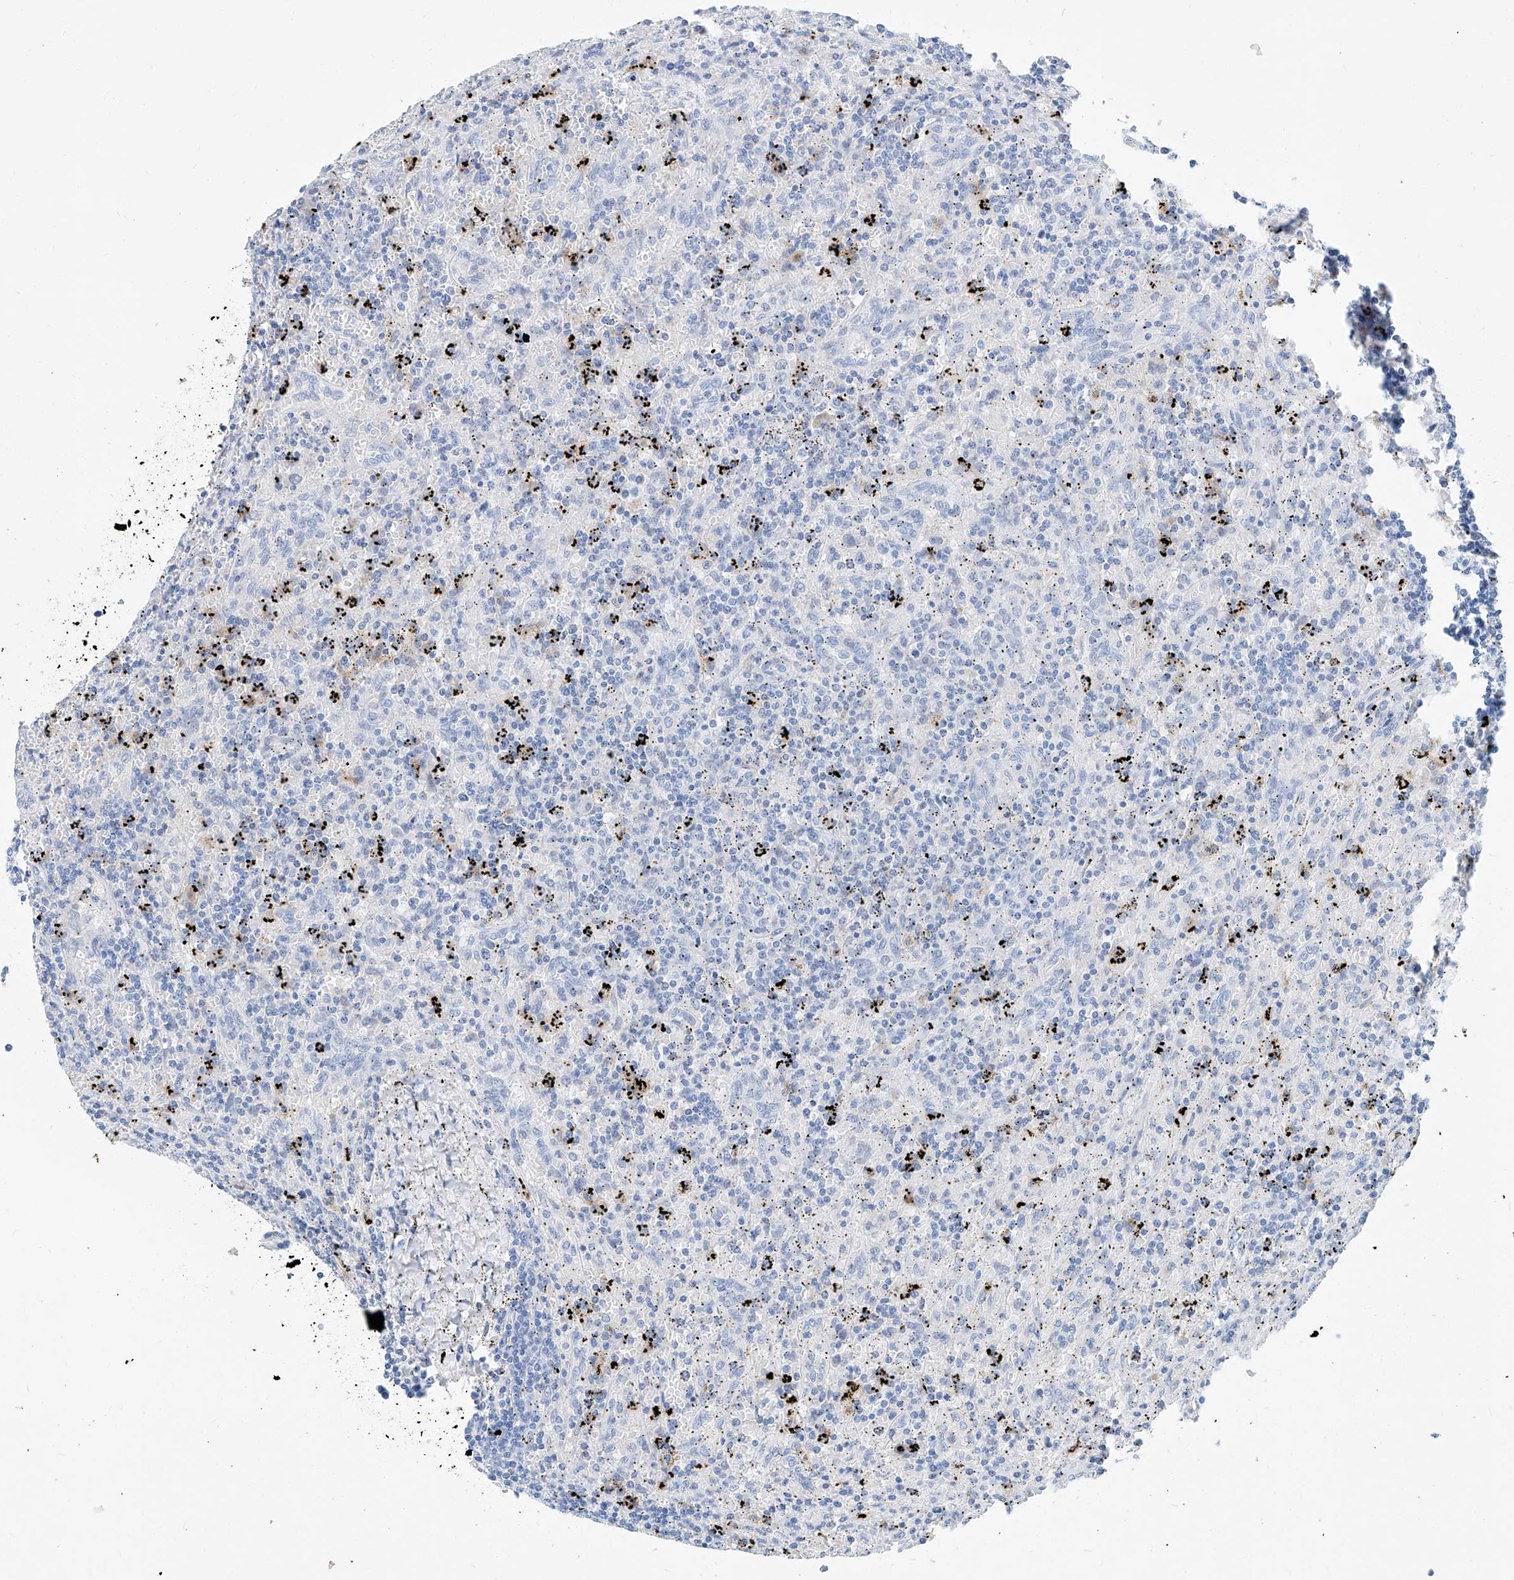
{"staining": {"intensity": "negative", "quantity": "none", "location": "none"}, "tissue": "lymphoma", "cell_type": "Tumor cells", "image_type": "cancer", "snomed": [{"axis": "morphology", "description": "Malignant lymphoma, non-Hodgkin's type, Low grade"}, {"axis": "topography", "description": "Spleen"}], "caption": "Immunohistochemistry image of neoplastic tissue: low-grade malignant lymphoma, non-Hodgkin's type stained with DAB (3,3'-diaminobenzidine) shows no significant protein positivity in tumor cells.", "gene": "SLC25A29", "patient": {"sex": "male", "age": 76}}